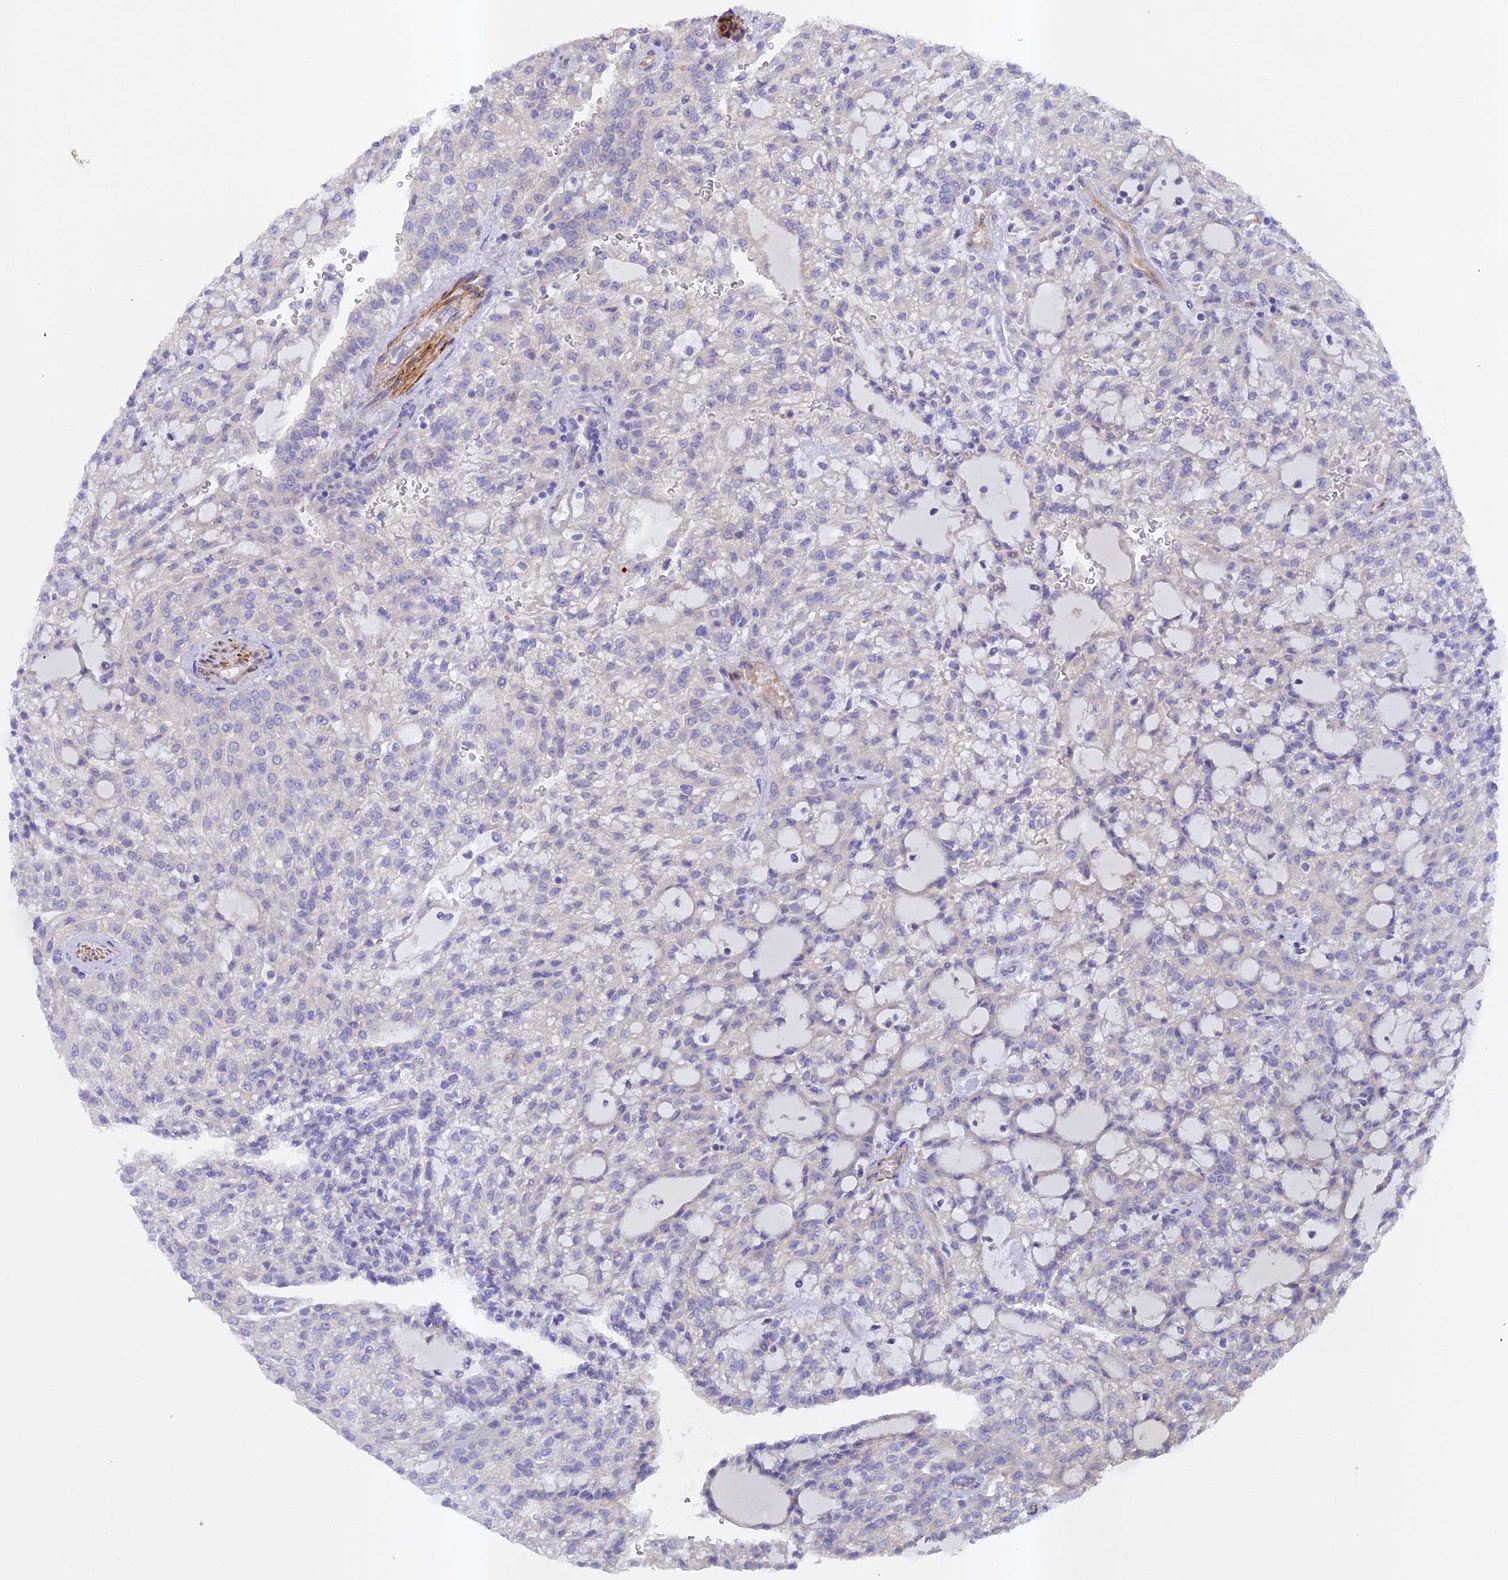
{"staining": {"intensity": "negative", "quantity": "none", "location": "none"}, "tissue": "renal cancer", "cell_type": "Tumor cells", "image_type": "cancer", "snomed": [{"axis": "morphology", "description": "Adenocarcinoma, NOS"}, {"axis": "topography", "description": "Kidney"}], "caption": "High magnification brightfield microscopy of renal cancer (adenocarcinoma) stained with DAB (3,3'-diaminobenzidine) (brown) and counterstained with hematoxylin (blue): tumor cells show no significant staining. (Immunohistochemistry (ihc), brightfield microscopy, high magnification).", "gene": "RALGAPA2", "patient": {"sex": "male", "age": 63}}